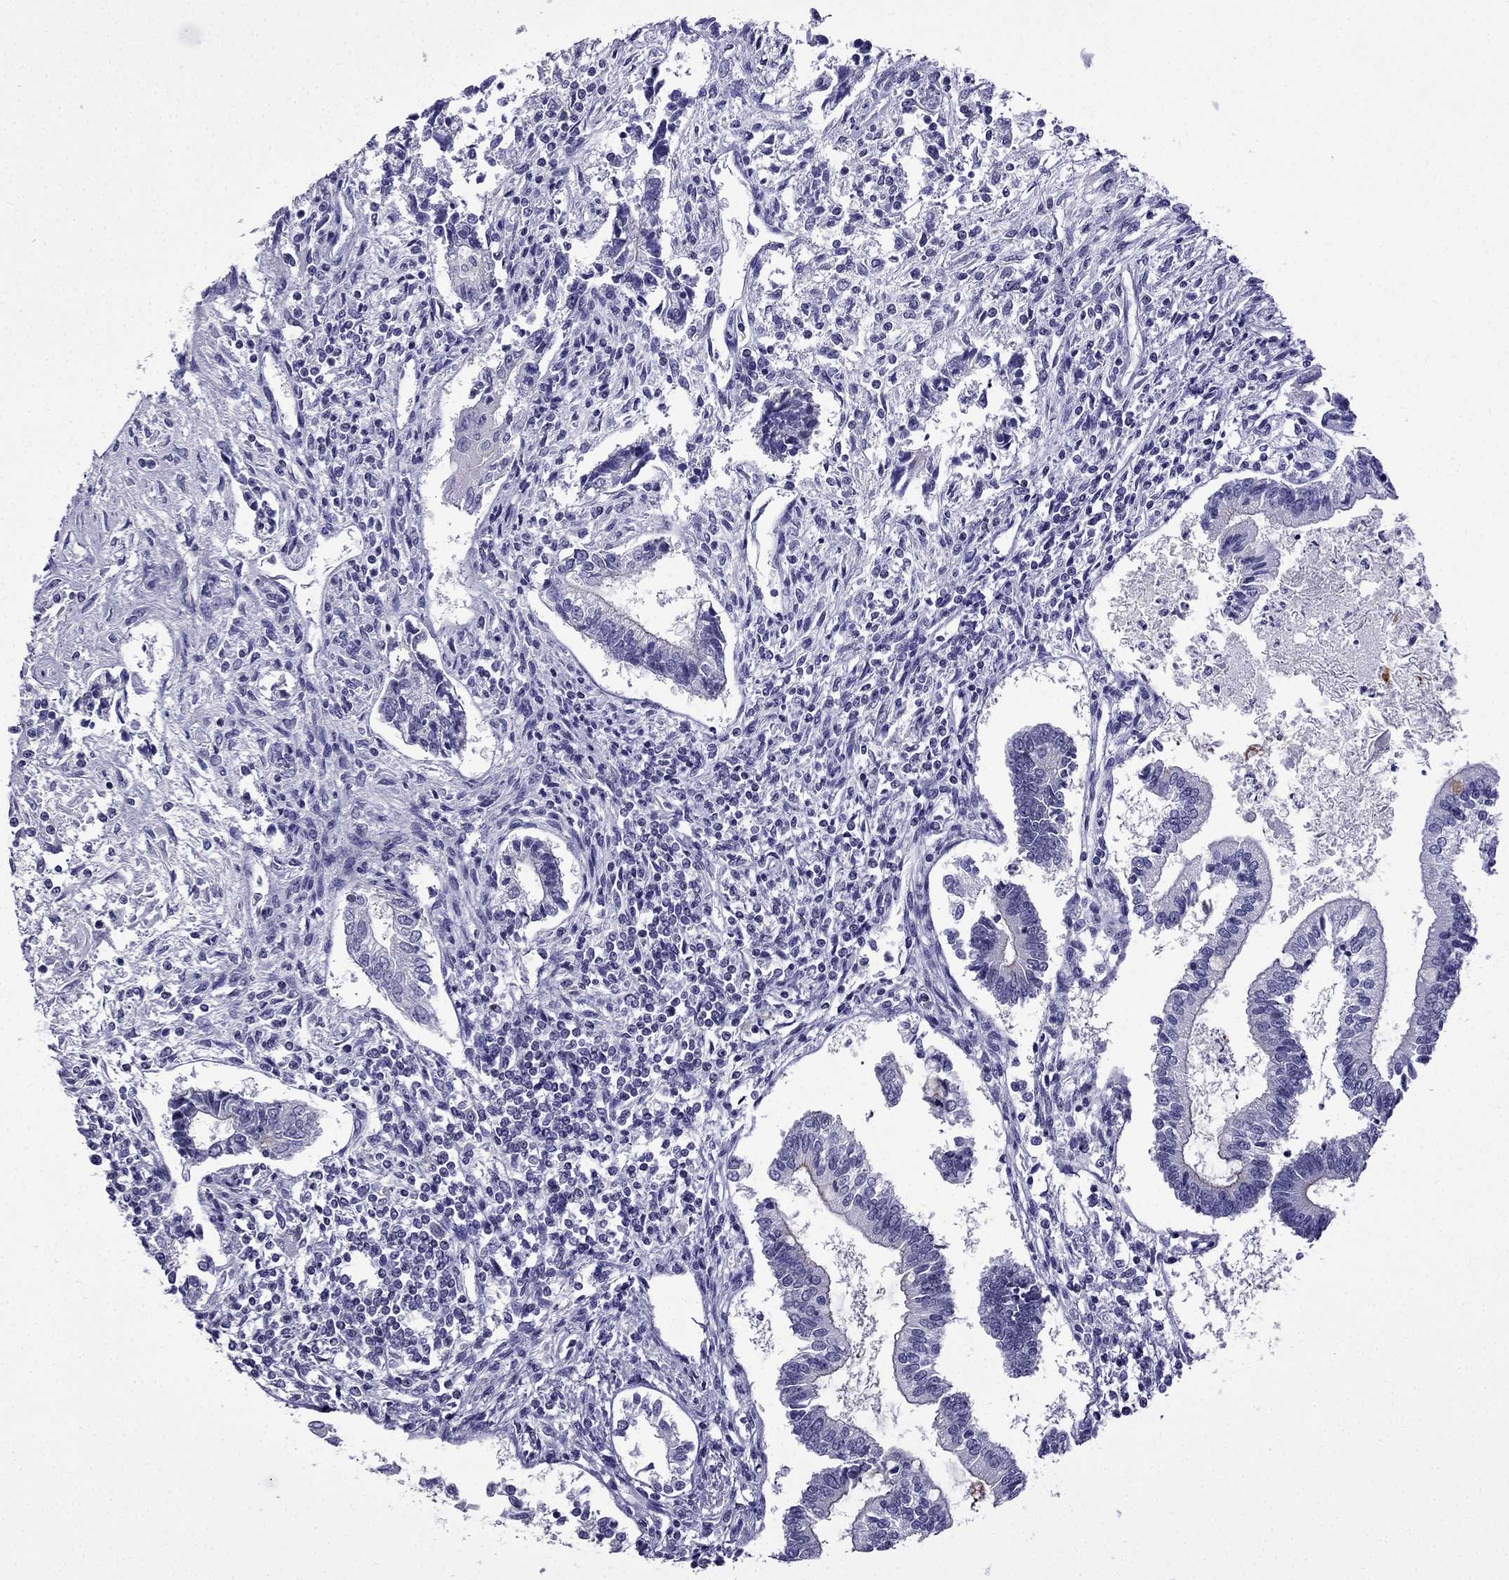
{"staining": {"intensity": "negative", "quantity": "none", "location": "none"}, "tissue": "testis cancer", "cell_type": "Tumor cells", "image_type": "cancer", "snomed": [{"axis": "morphology", "description": "Carcinoma, Embryonal, NOS"}, {"axis": "topography", "description": "Testis"}], "caption": "This is an IHC histopathology image of human testis cancer. There is no positivity in tumor cells.", "gene": "POM121L12", "patient": {"sex": "male", "age": 37}}